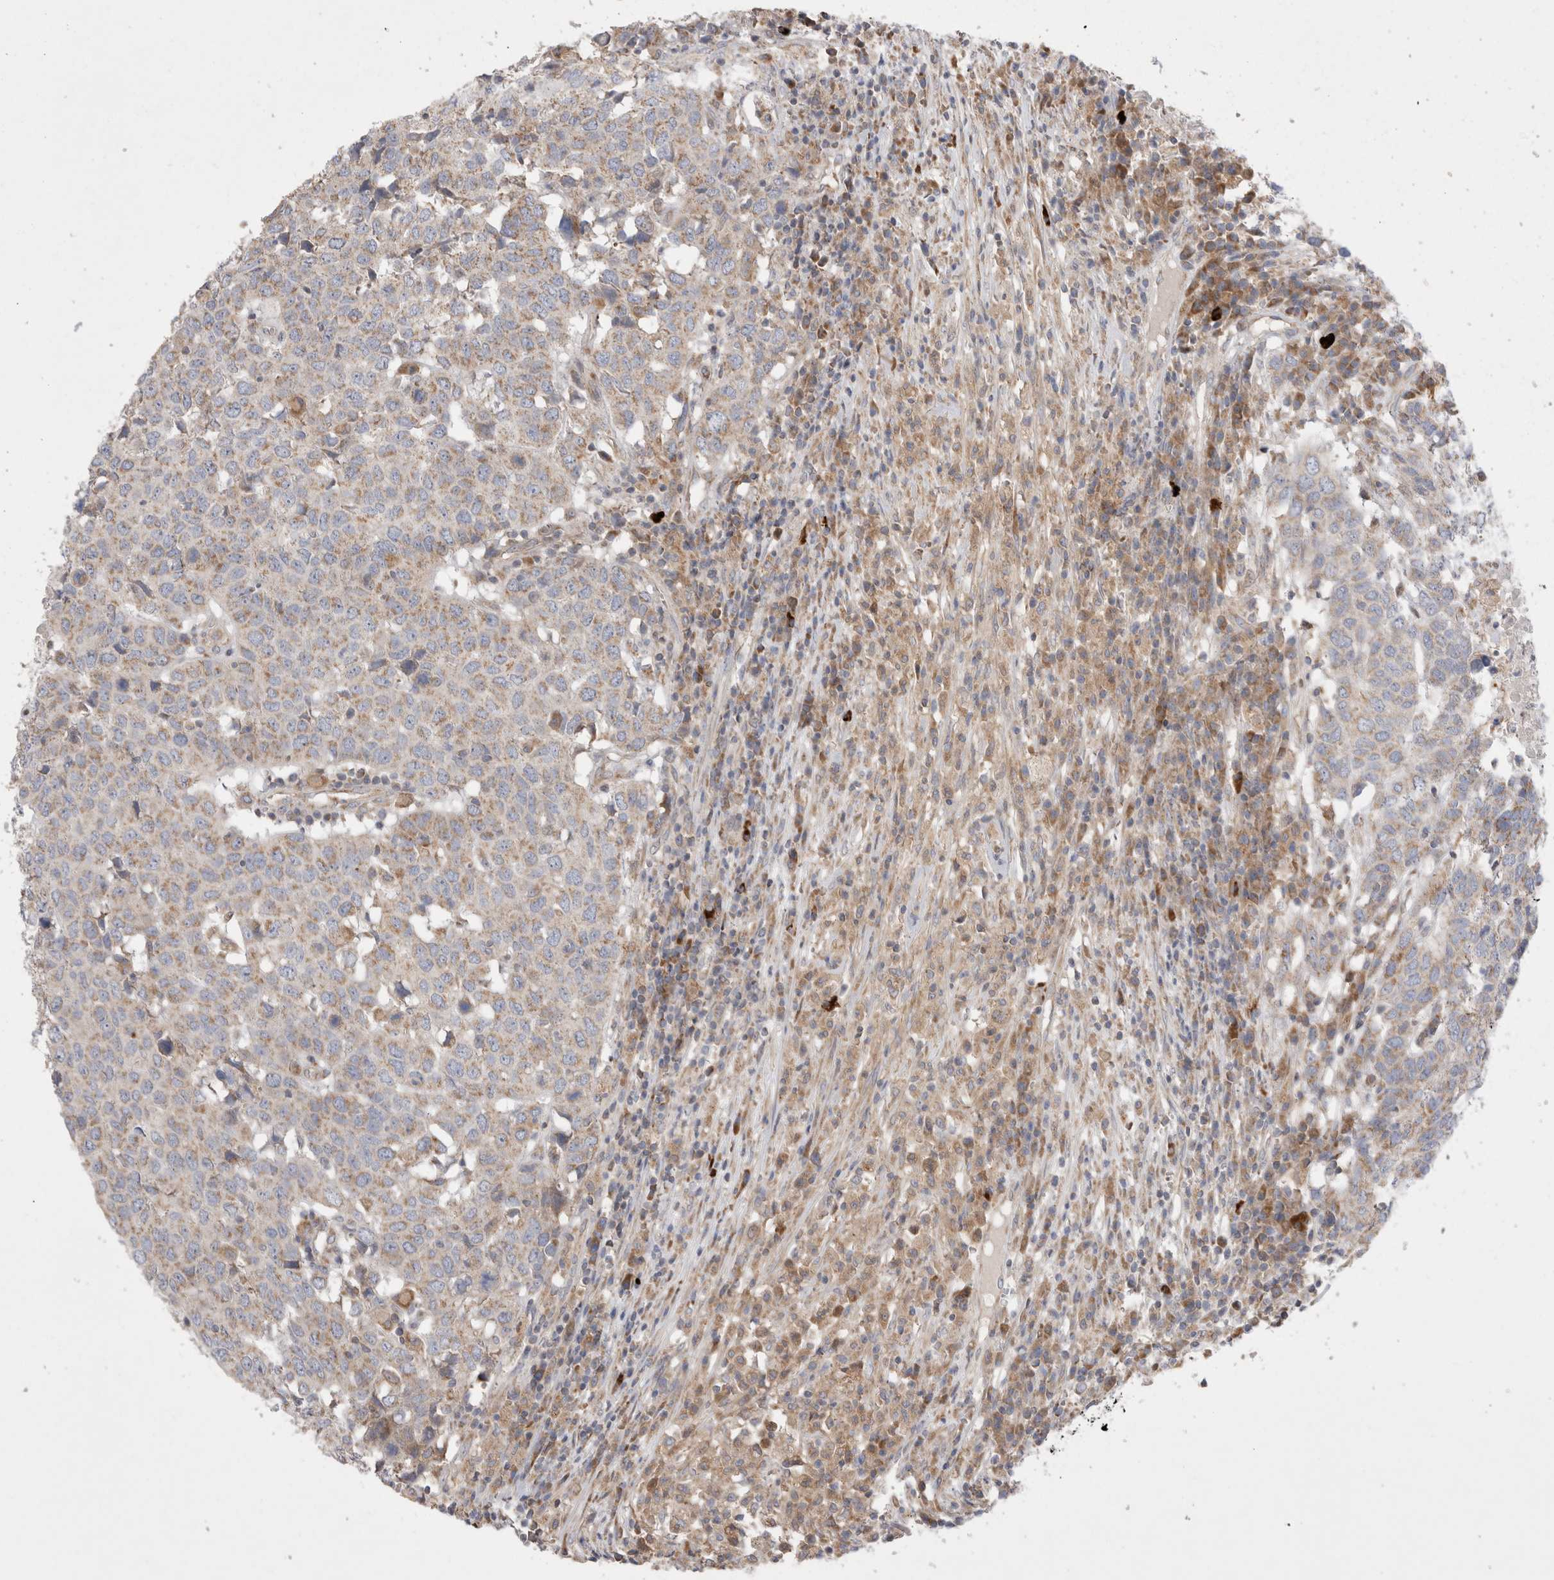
{"staining": {"intensity": "weak", "quantity": ">75%", "location": "cytoplasmic/membranous"}, "tissue": "head and neck cancer", "cell_type": "Tumor cells", "image_type": "cancer", "snomed": [{"axis": "morphology", "description": "Squamous cell carcinoma, NOS"}, {"axis": "topography", "description": "Head-Neck"}], "caption": "Tumor cells demonstrate low levels of weak cytoplasmic/membranous positivity in approximately >75% of cells in human head and neck squamous cell carcinoma.", "gene": "TBC1D16", "patient": {"sex": "male", "age": 66}}